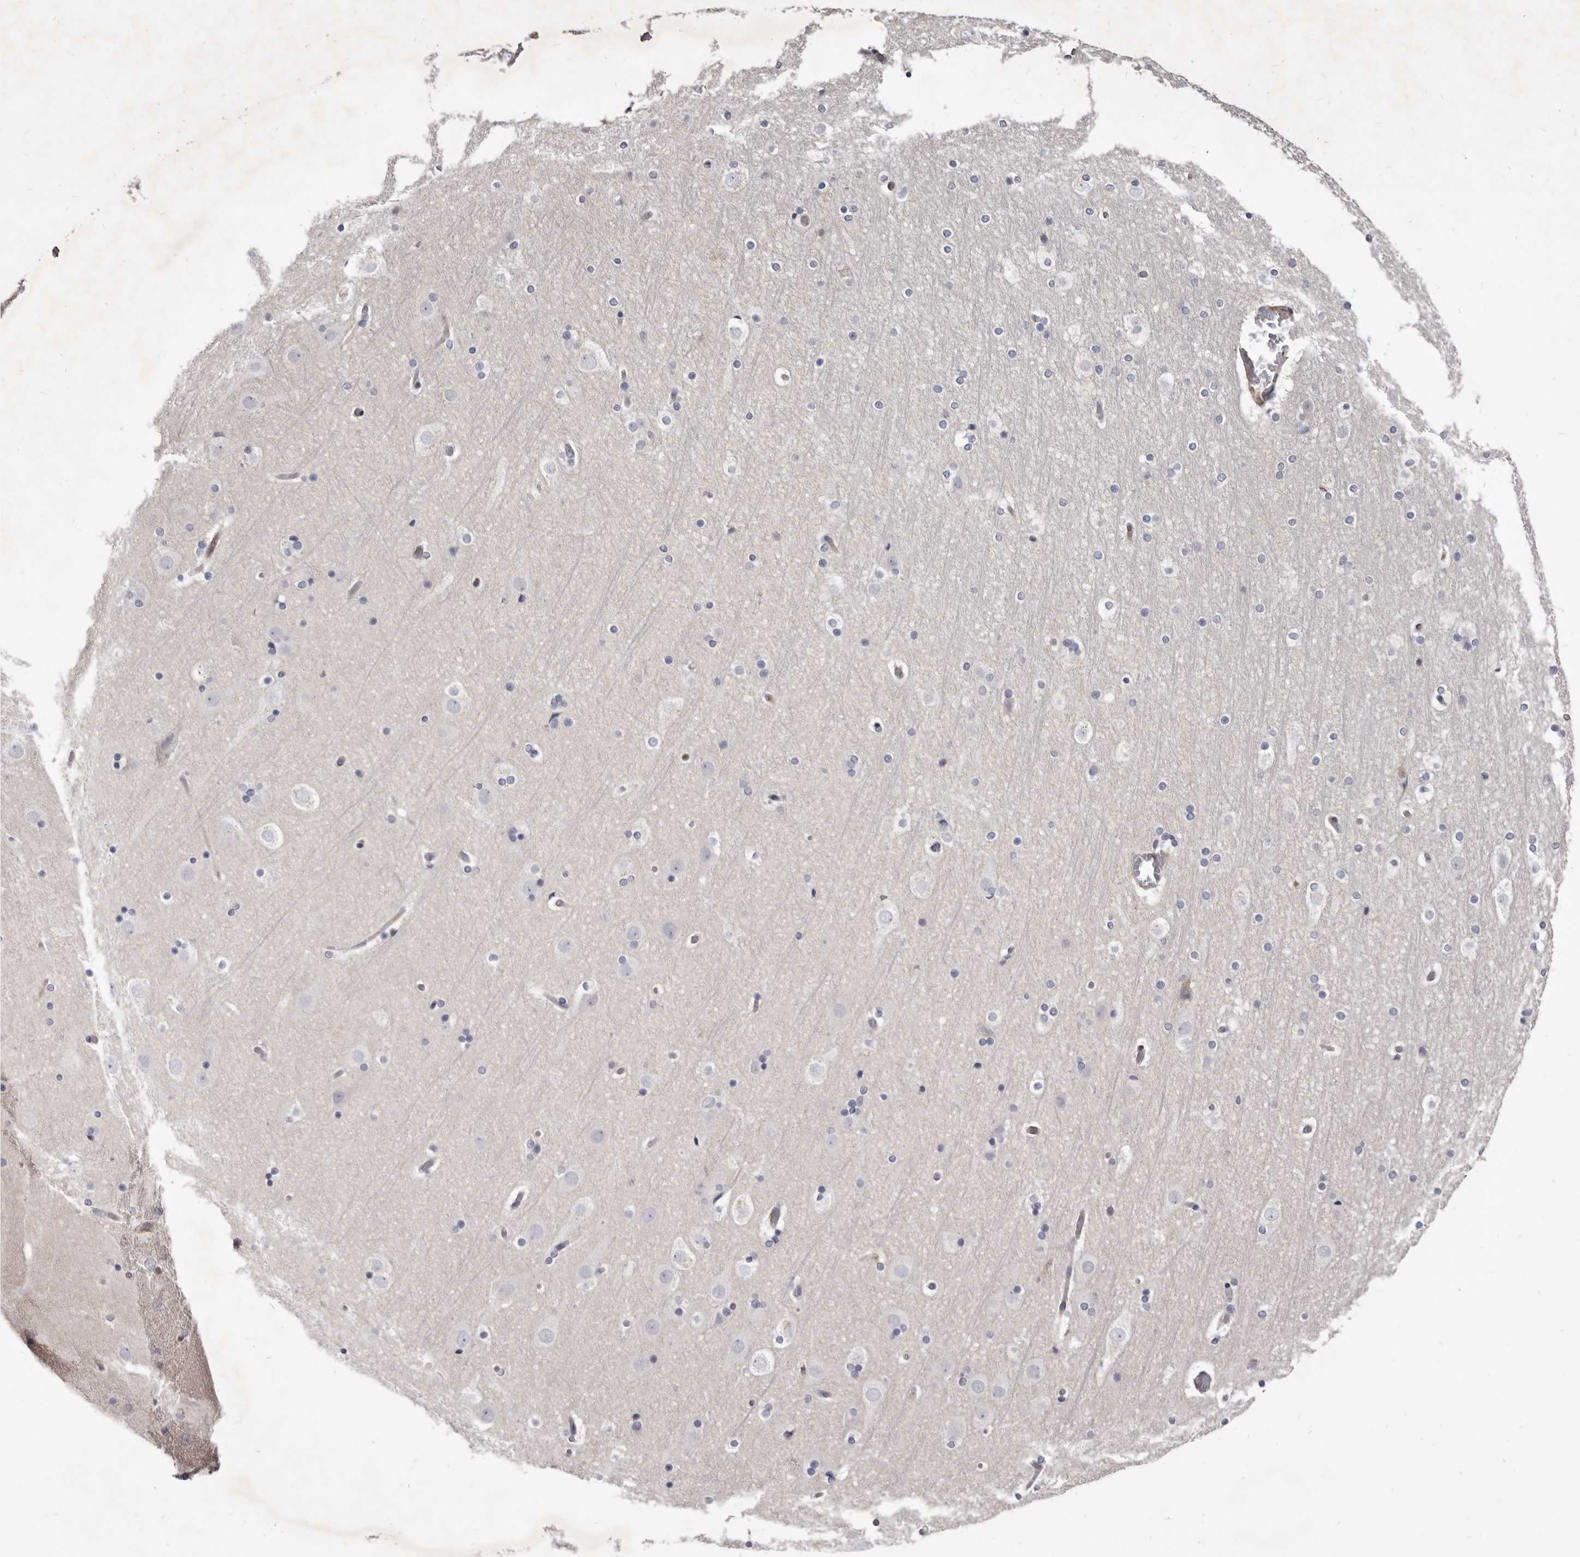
{"staining": {"intensity": "negative", "quantity": "none", "location": "none"}, "tissue": "cerebral cortex", "cell_type": "Endothelial cells", "image_type": "normal", "snomed": [{"axis": "morphology", "description": "Normal tissue, NOS"}, {"axis": "topography", "description": "Cerebral cortex"}], "caption": "A high-resolution micrograph shows IHC staining of unremarkable cerebral cortex, which exhibits no significant expression in endothelial cells. Nuclei are stained in blue.", "gene": "FAS", "patient": {"sex": "male", "age": 57}}